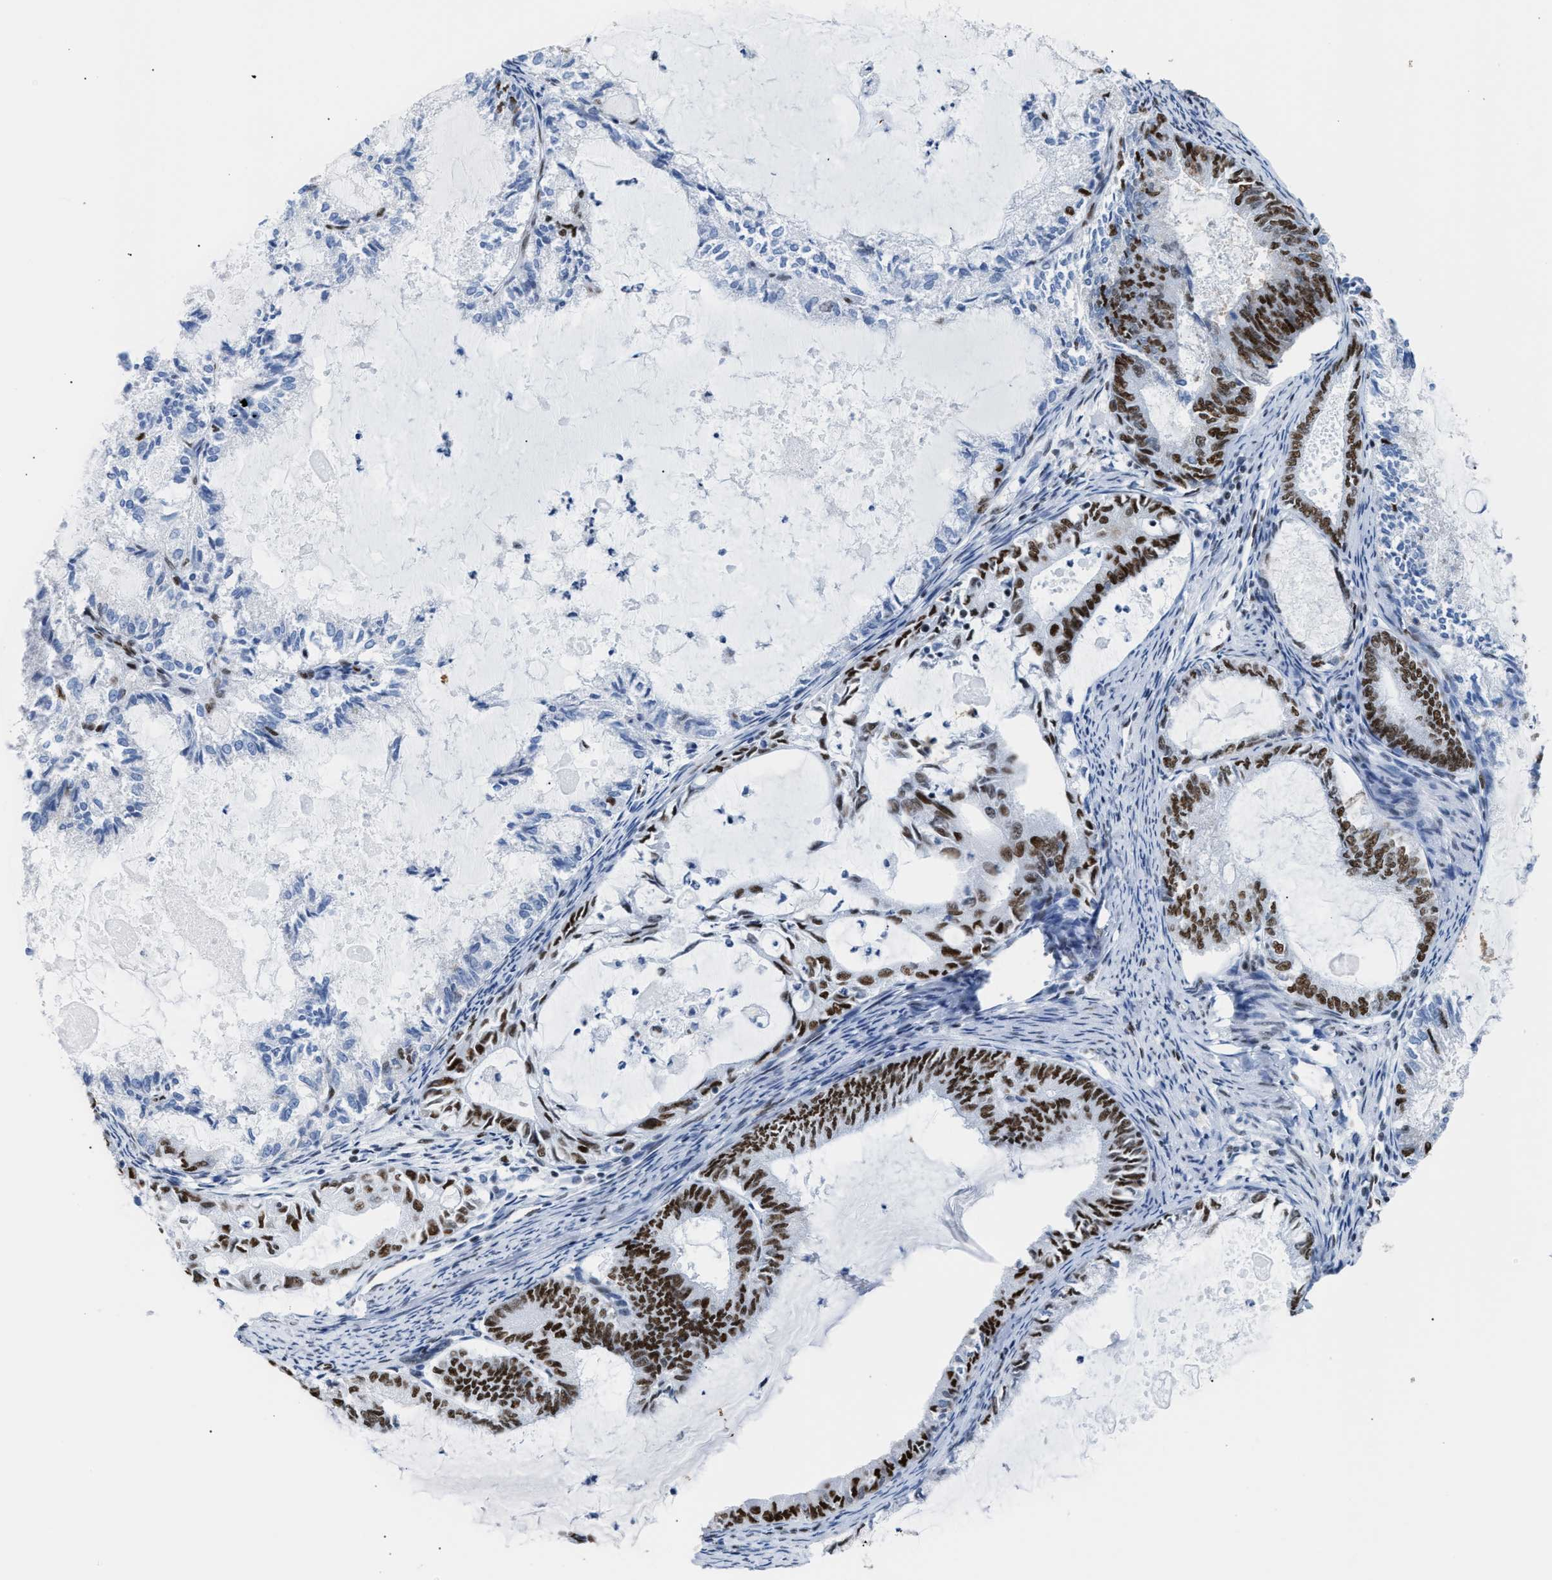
{"staining": {"intensity": "strong", "quantity": "25%-75%", "location": "nuclear"}, "tissue": "endometrial cancer", "cell_type": "Tumor cells", "image_type": "cancer", "snomed": [{"axis": "morphology", "description": "Adenocarcinoma, NOS"}, {"axis": "topography", "description": "Endometrium"}], "caption": "Endometrial adenocarcinoma was stained to show a protein in brown. There is high levels of strong nuclear expression in approximately 25%-75% of tumor cells. (Stains: DAB (3,3'-diaminobenzidine) in brown, nuclei in blue, Microscopy: brightfield microscopy at high magnification).", "gene": "CCAR2", "patient": {"sex": "female", "age": 86}}